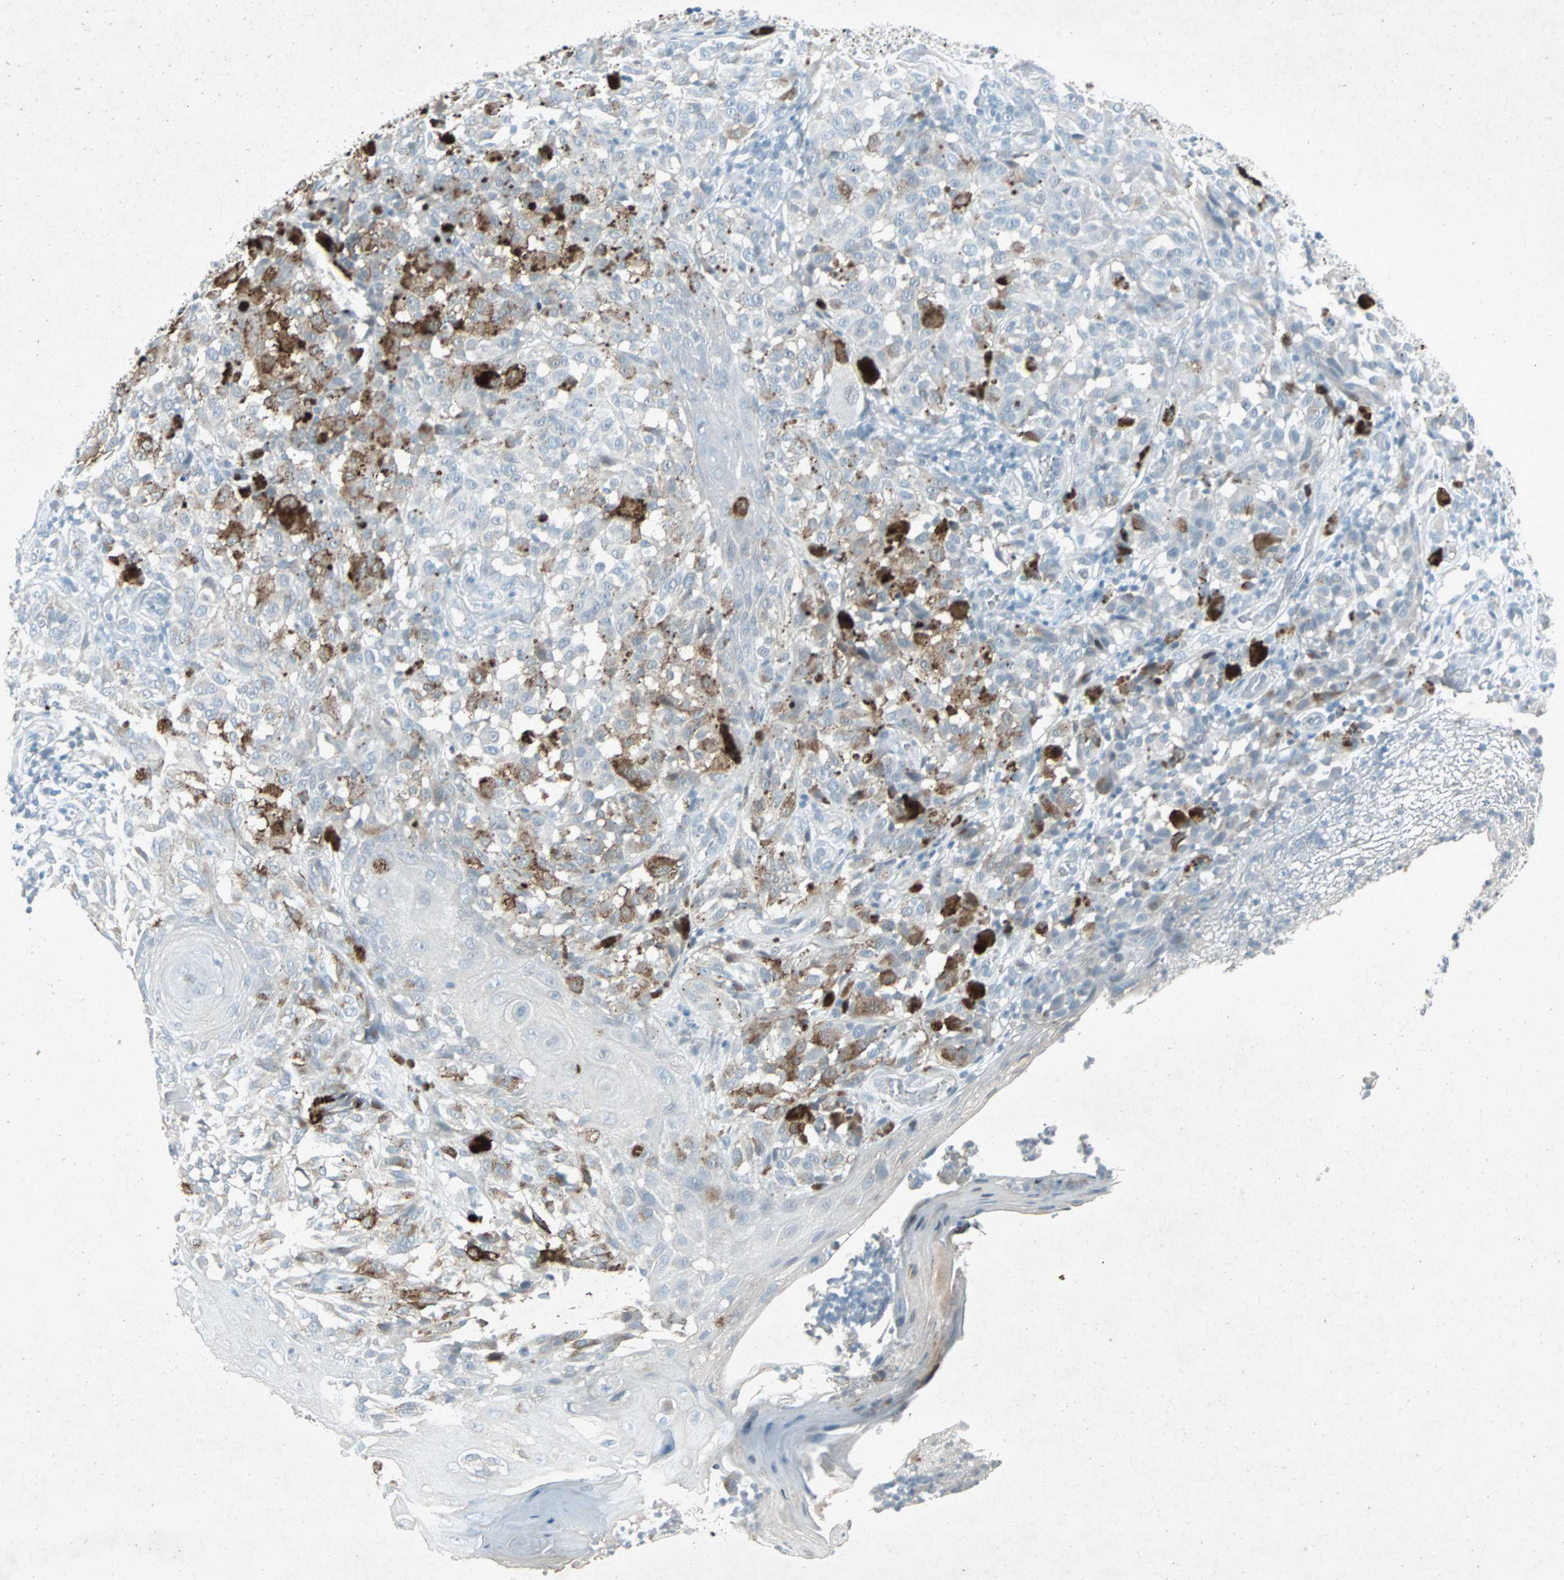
{"staining": {"intensity": "negative", "quantity": "none", "location": "none"}, "tissue": "melanoma", "cell_type": "Tumor cells", "image_type": "cancer", "snomed": [{"axis": "morphology", "description": "Malignant melanoma, NOS"}, {"axis": "topography", "description": "Skin"}], "caption": "This is an immunohistochemistry (IHC) photomicrograph of malignant melanoma. There is no staining in tumor cells.", "gene": "LANCL3", "patient": {"sex": "female", "age": 46}}